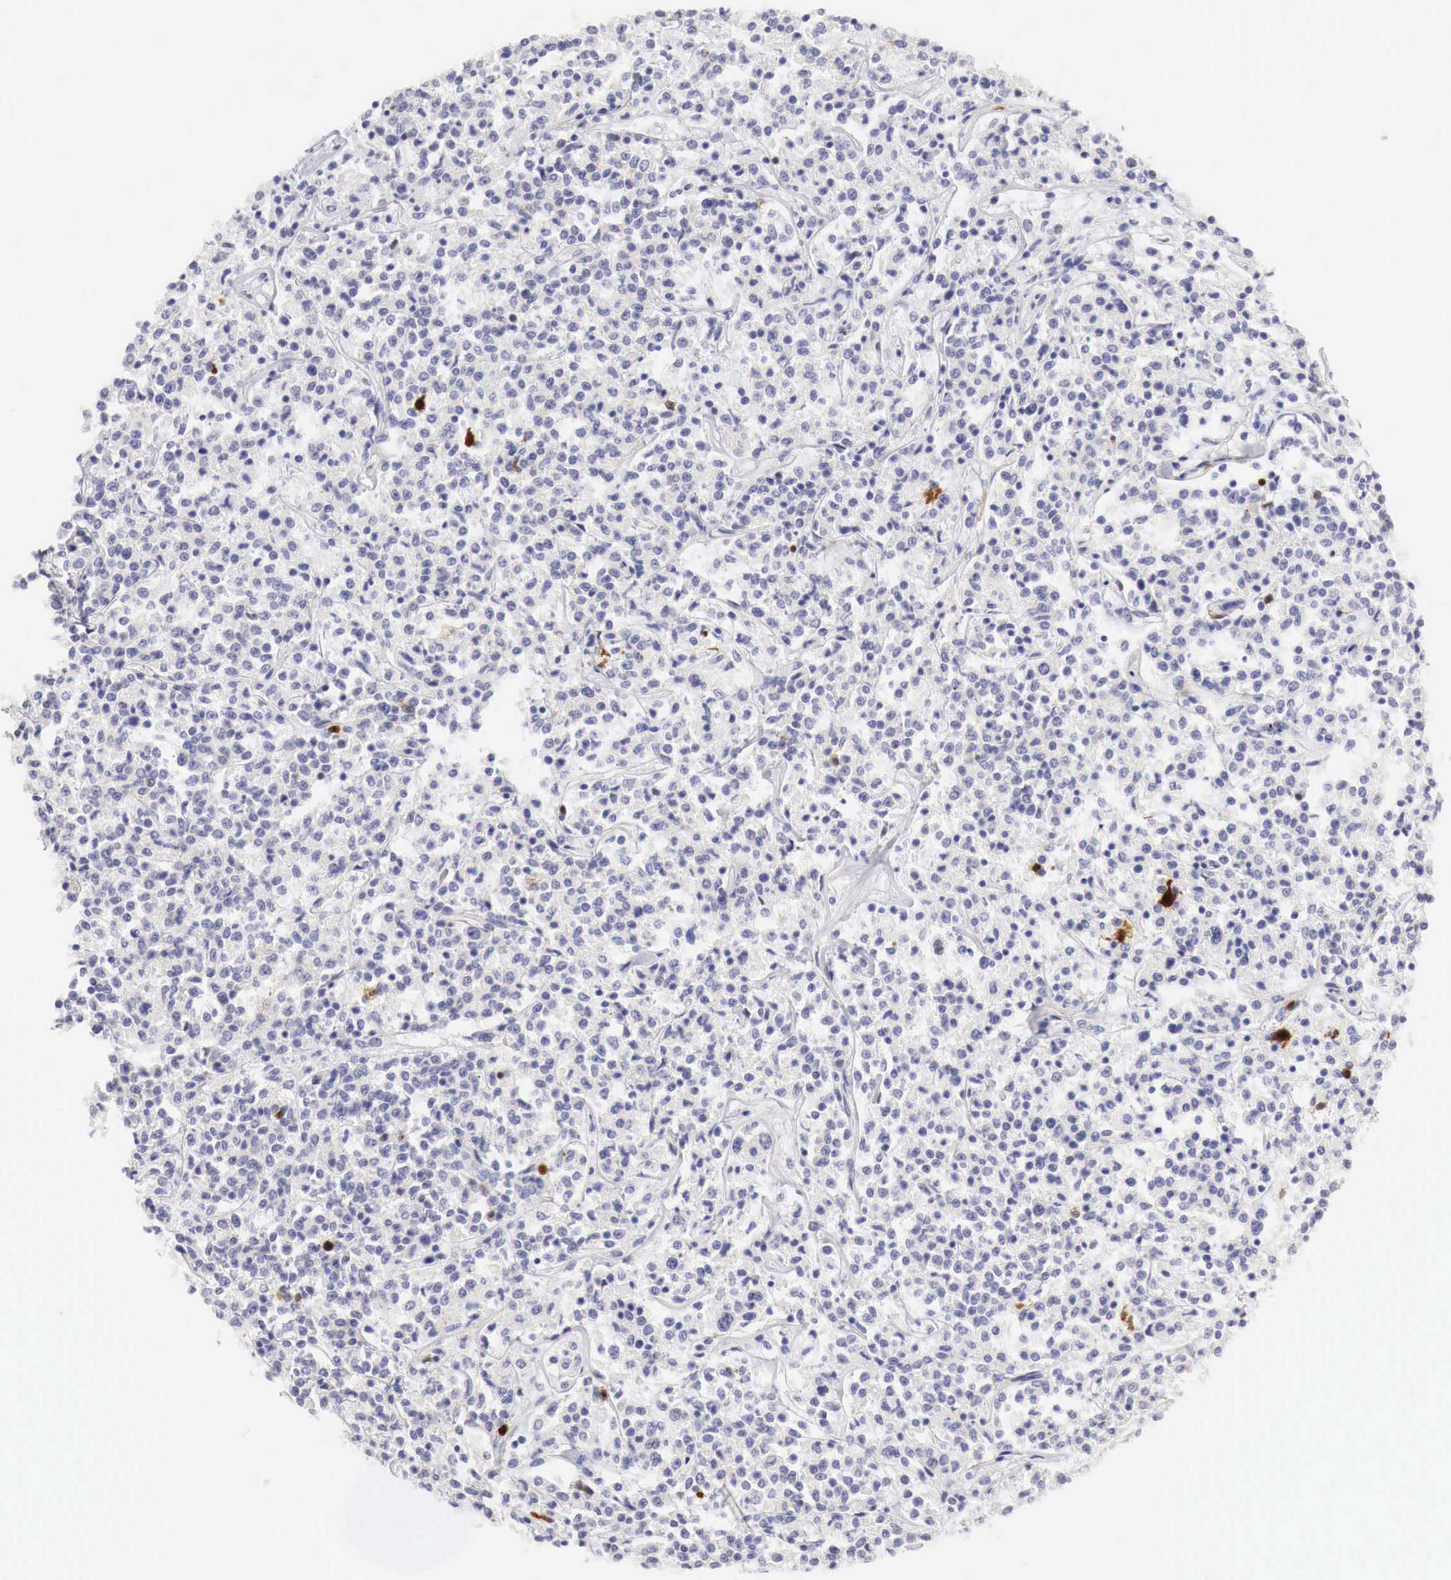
{"staining": {"intensity": "negative", "quantity": "none", "location": "none"}, "tissue": "lymphoma", "cell_type": "Tumor cells", "image_type": "cancer", "snomed": [{"axis": "morphology", "description": "Malignant lymphoma, non-Hodgkin's type, Low grade"}, {"axis": "topography", "description": "Small intestine"}], "caption": "This is an IHC histopathology image of human malignant lymphoma, non-Hodgkin's type (low-grade). There is no positivity in tumor cells.", "gene": "CASP3", "patient": {"sex": "female", "age": 59}}